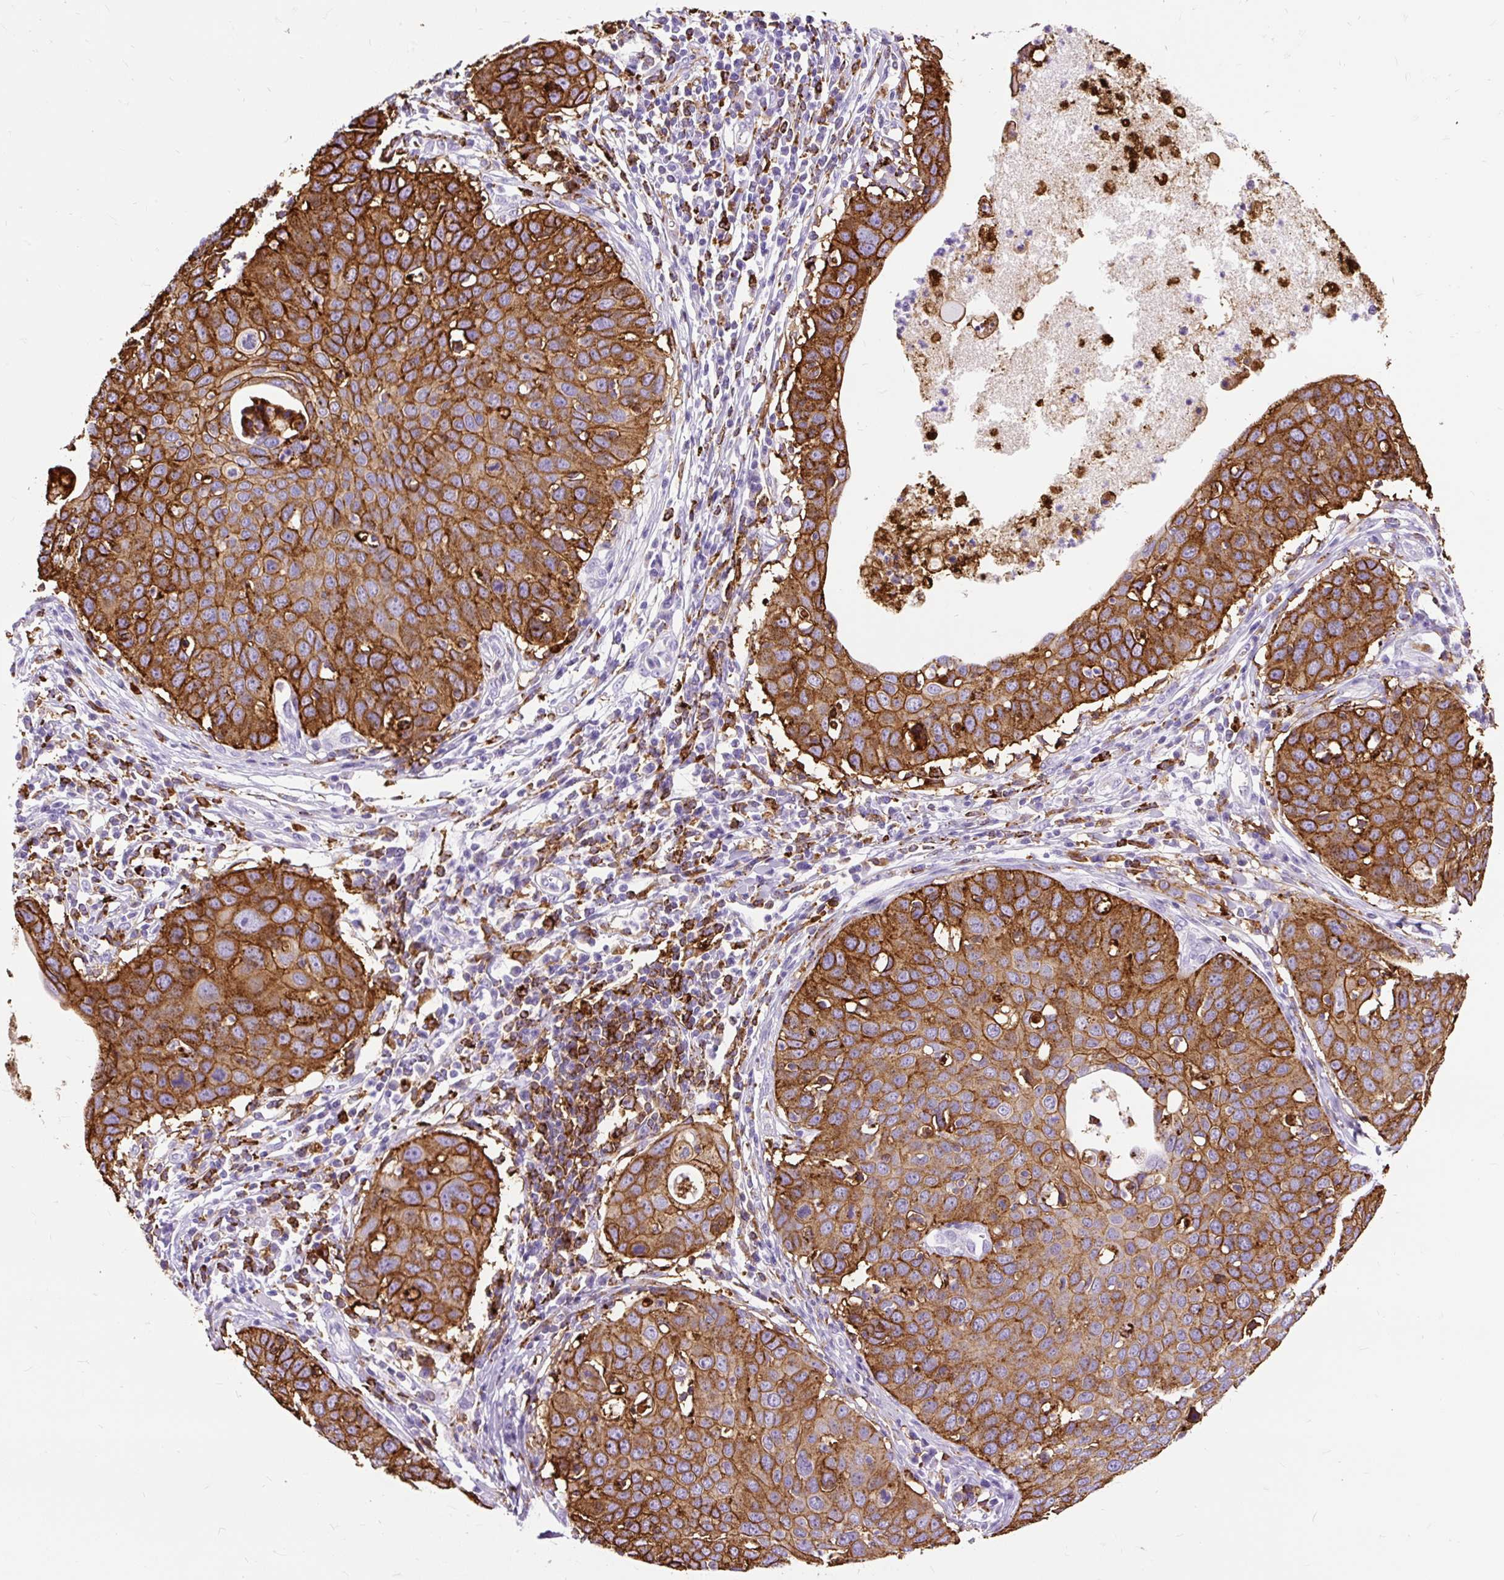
{"staining": {"intensity": "strong", "quantity": ">75%", "location": "cytoplasmic/membranous"}, "tissue": "cervical cancer", "cell_type": "Tumor cells", "image_type": "cancer", "snomed": [{"axis": "morphology", "description": "Squamous cell carcinoma, NOS"}, {"axis": "topography", "description": "Cervix"}], "caption": "Protein expression analysis of cervical cancer (squamous cell carcinoma) exhibits strong cytoplasmic/membranous expression in about >75% of tumor cells.", "gene": "HLA-DRA", "patient": {"sex": "female", "age": 36}}